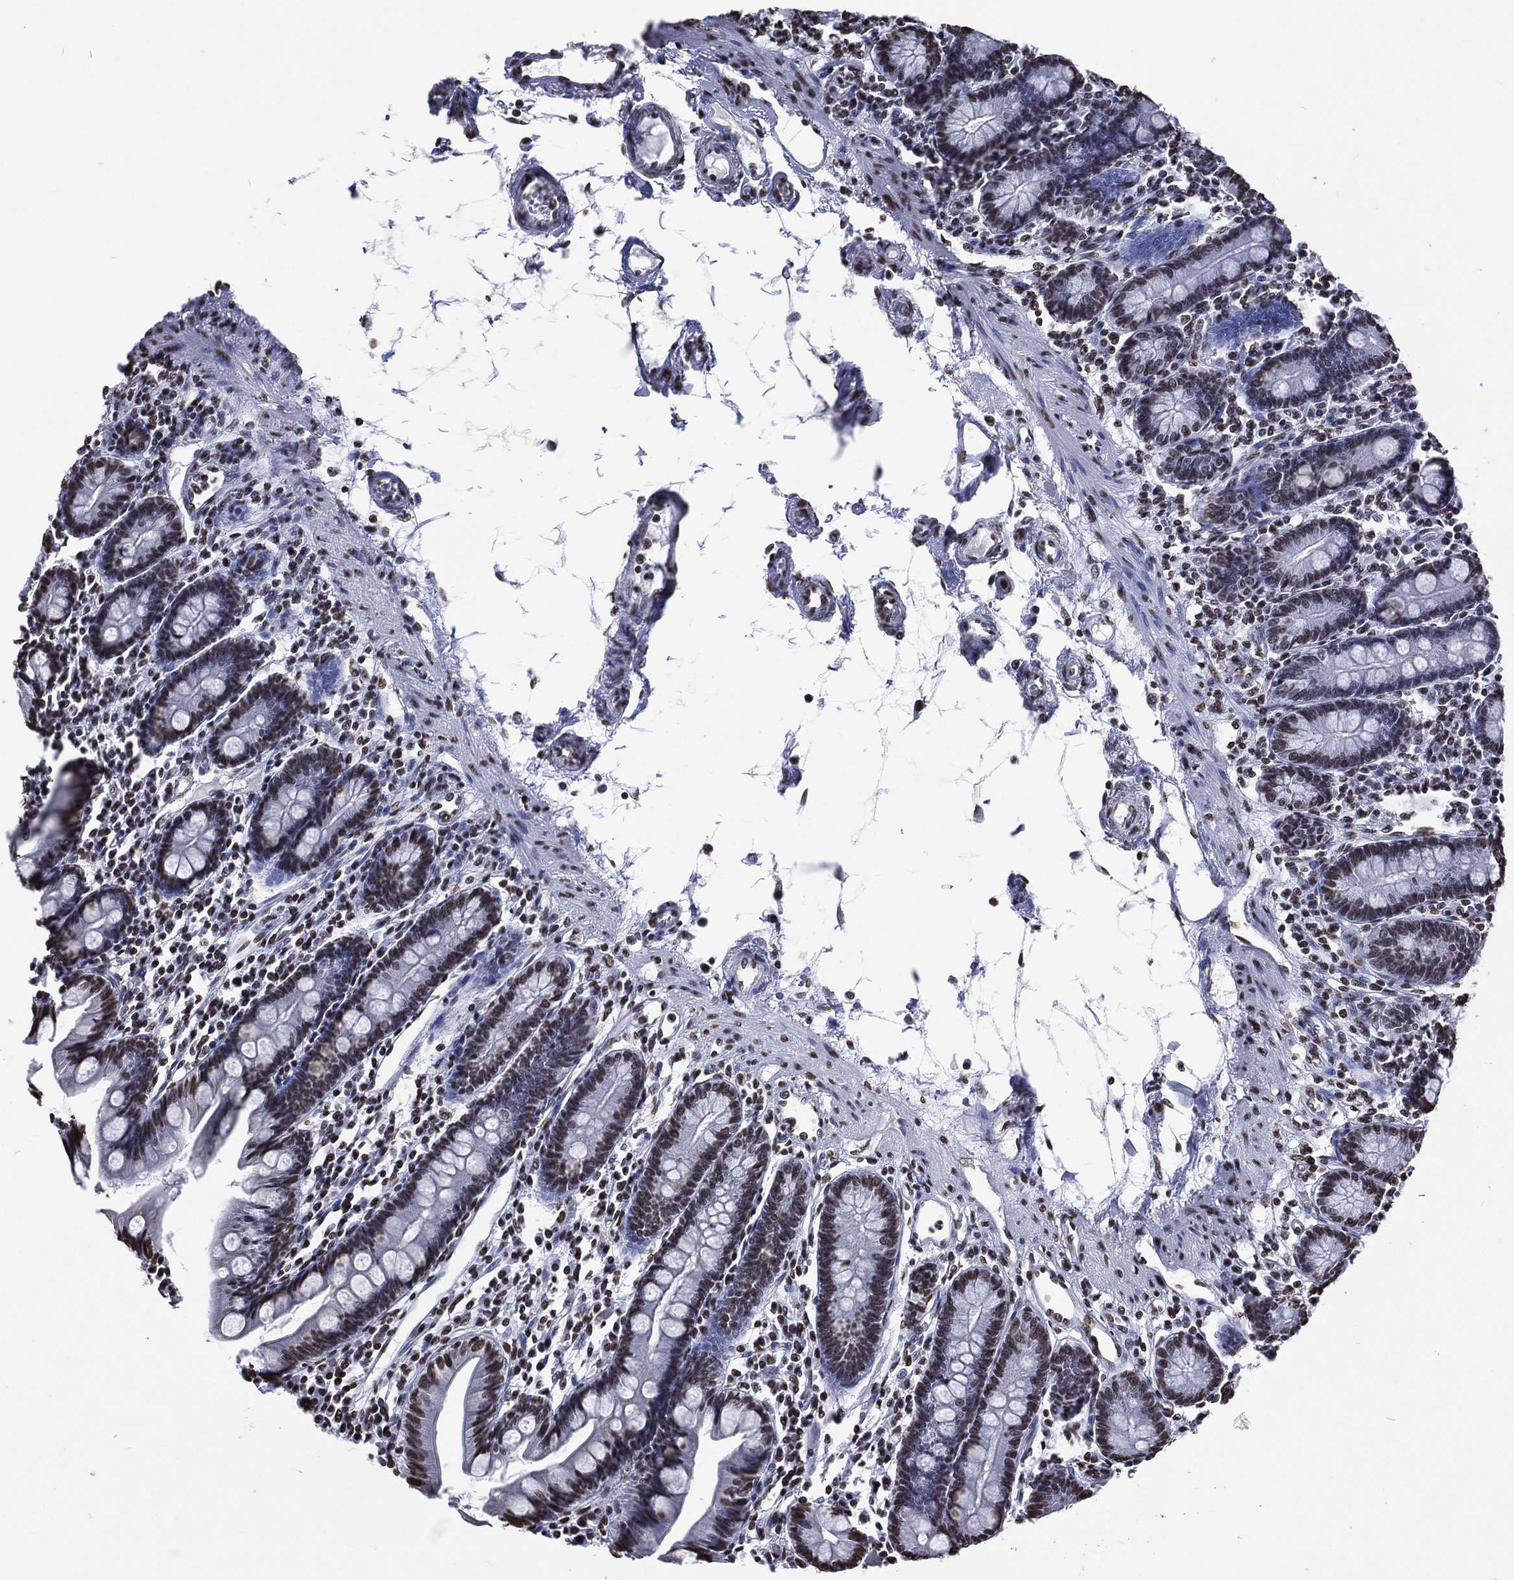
{"staining": {"intensity": "moderate", "quantity": ">75%", "location": "nuclear"}, "tissue": "small intestine", "cell_type": "Glandular cells", "image_type": "normal", "snomed": [{"axis": "morphology", "description": "Normal tissue, NOS"}, {"axis": "topography", "description": "Small intestine"}], "caption": "Immunohistochemical staining of normal human small intestine shows >75% levels of moderate nuclear protein positivity in about >75% of glandular cells. Immunohistochemistry (ihc) stains the protein of interest in brown and the nuclei are stained blue.", "gene": "RETREG2", "patient": {"sex": "male", "age": 88}}